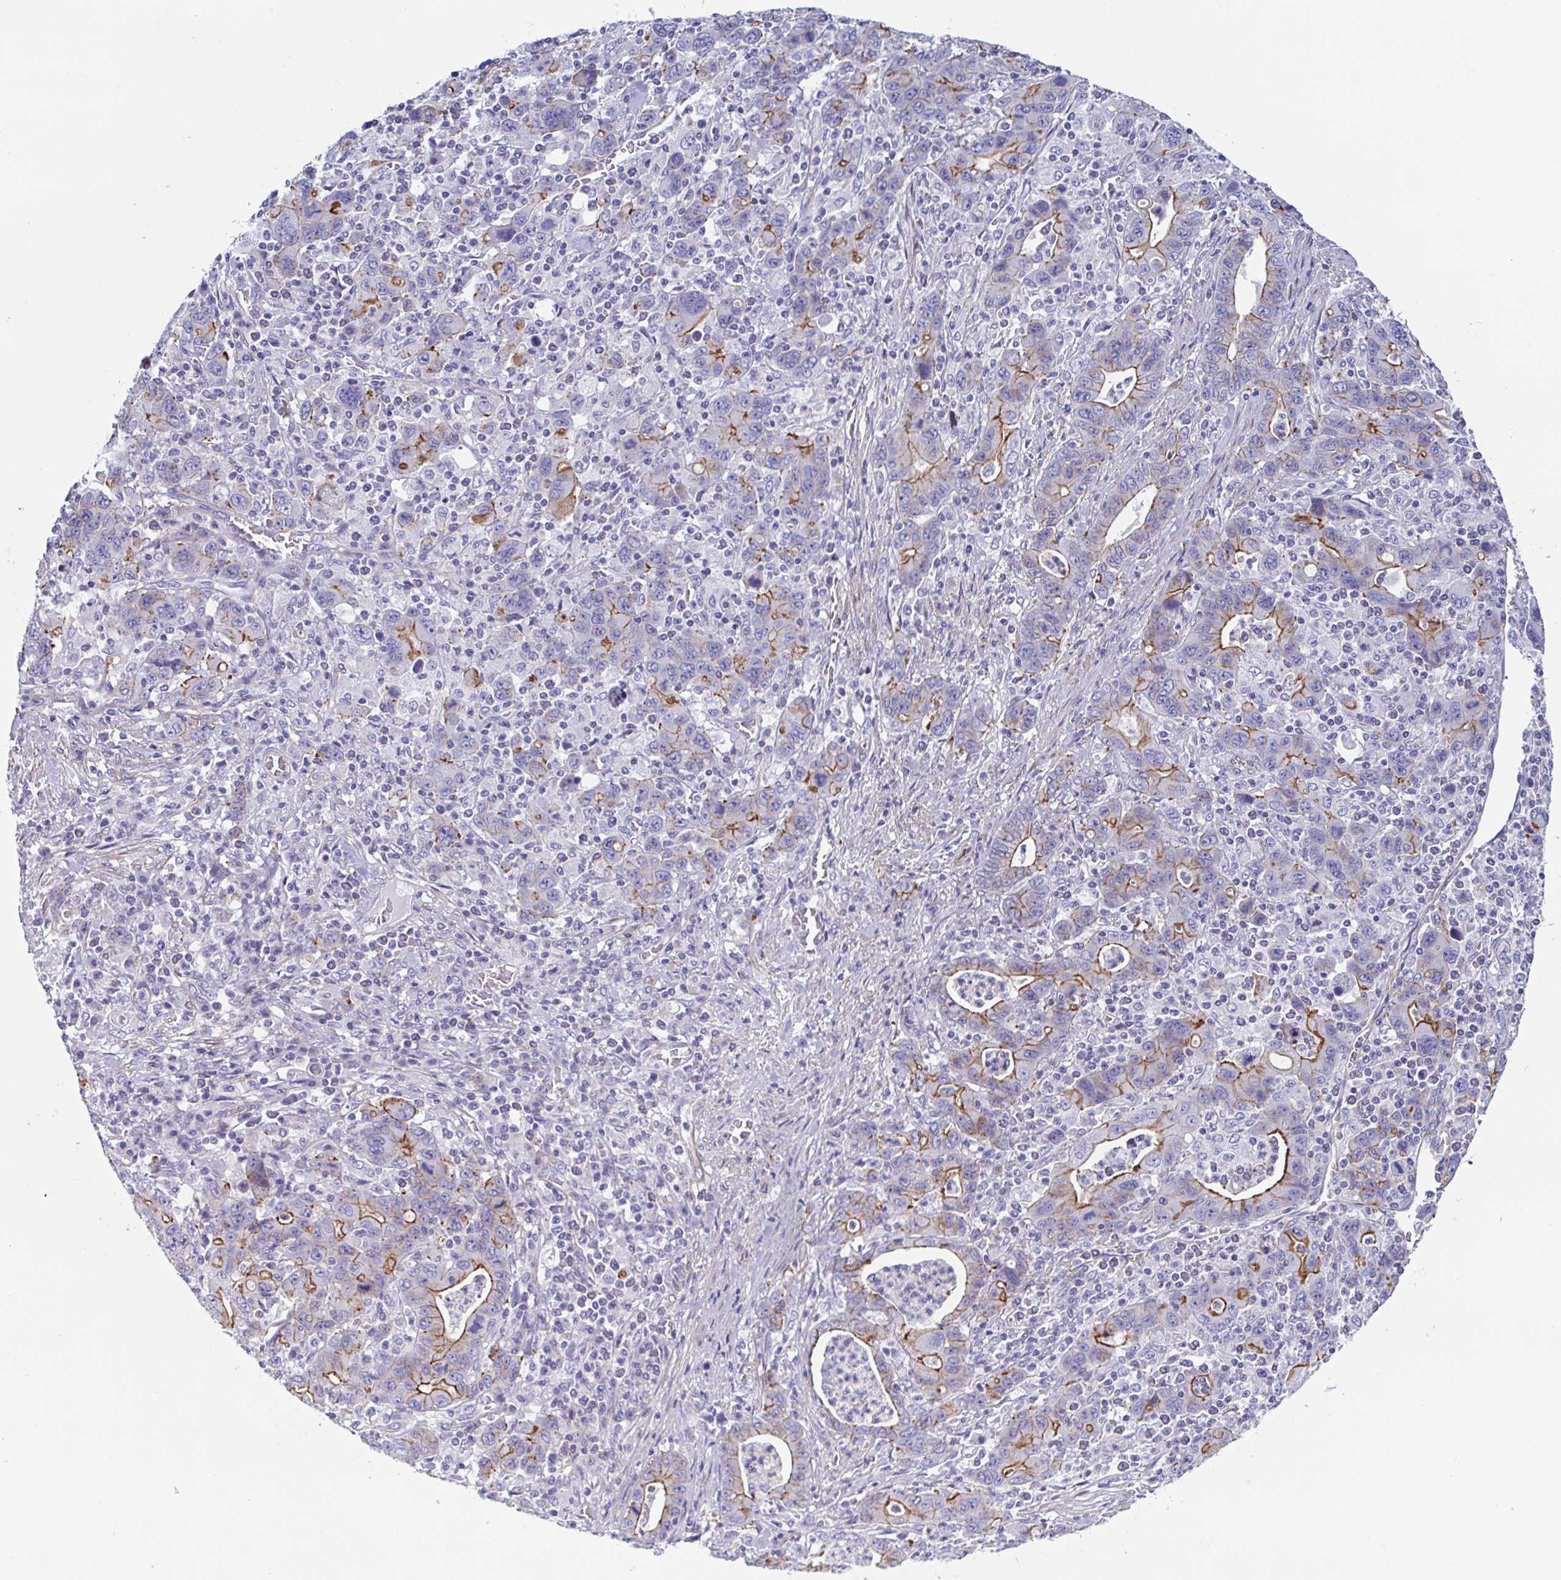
{"staining": {"intensity": "moderate", "quantity": "<25%", "location": "cytoplasmic/membranous"}, "tissue": "stomach cancer", "cell_type": "Tumor cells", "image_type": "cancer", "snomed": [{"axis": "morphology", "description": "Adenocarcinoma, NOS"}, {"axis": "topography", "description": "Stomach, upper"}], "caption": "Stomach cancer (adenocarcinoma) stained for a protein (brown) displays moderate cytoplasmic/membranous positive positivity in approximately <25% of tumor cells.", "gene": "TRAM2", "patient": {"sex": "male", "age": 69}}